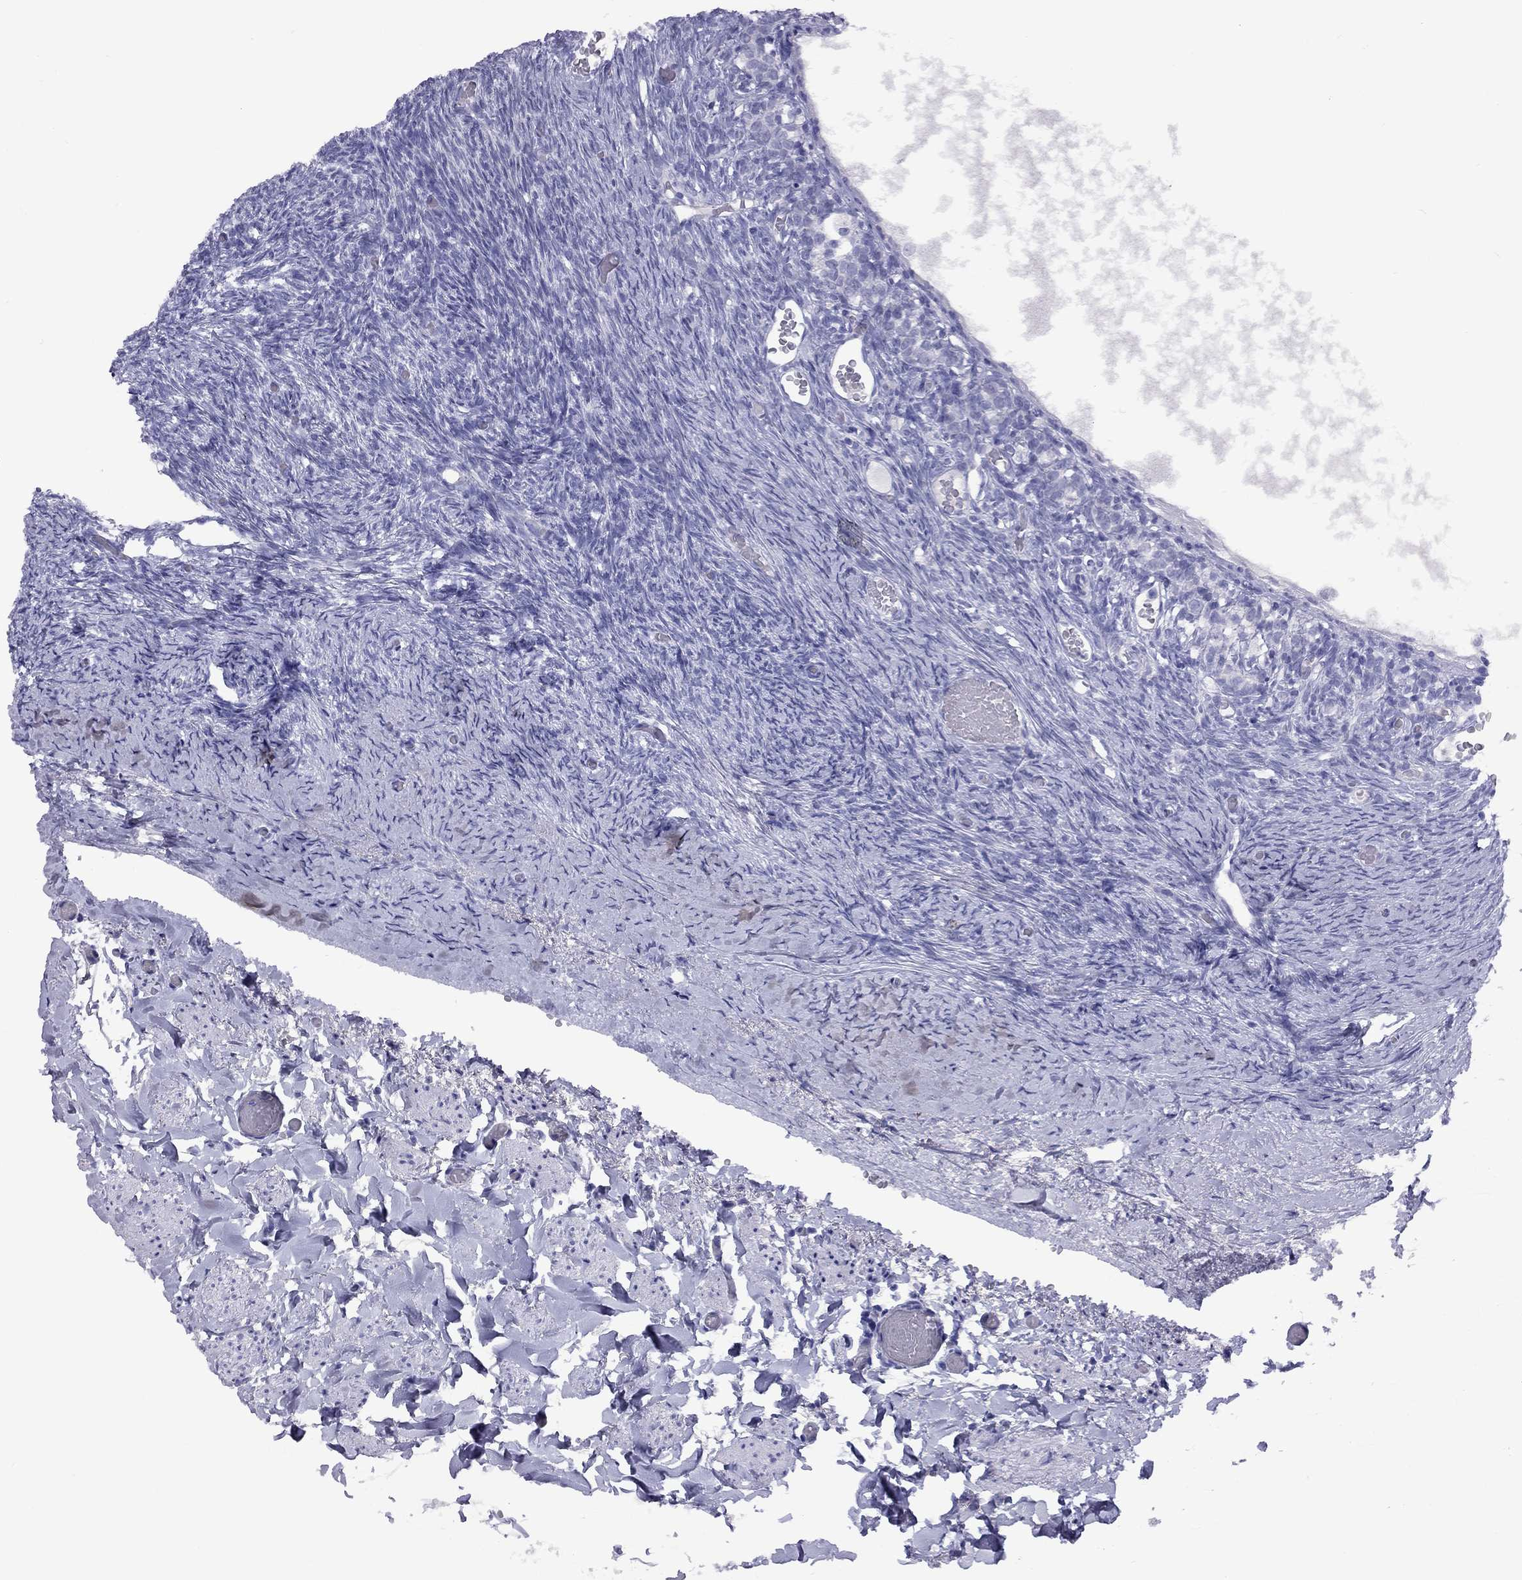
{"staining": {"intensity": "strong", "quantity": ">75%", "location": "cytoplasmic/membranous"}, "tissue": "ovary", "cell_type": "Follicle cells", "image_type": "normal", "snomed": [{"axis": "morphology", "description": "Normal tissue, NOS"}, {"axis": "topography", "description": "Ovary"}], "caption": "A brown stain labels strong cytoplasmic/membranous positivity of a protein in follicle cells of benign human ovary. (IHC, brightfield microscopy, high magnification).", "gene": "FSCN3", "patient": {"sex": "female", "age": 39}}